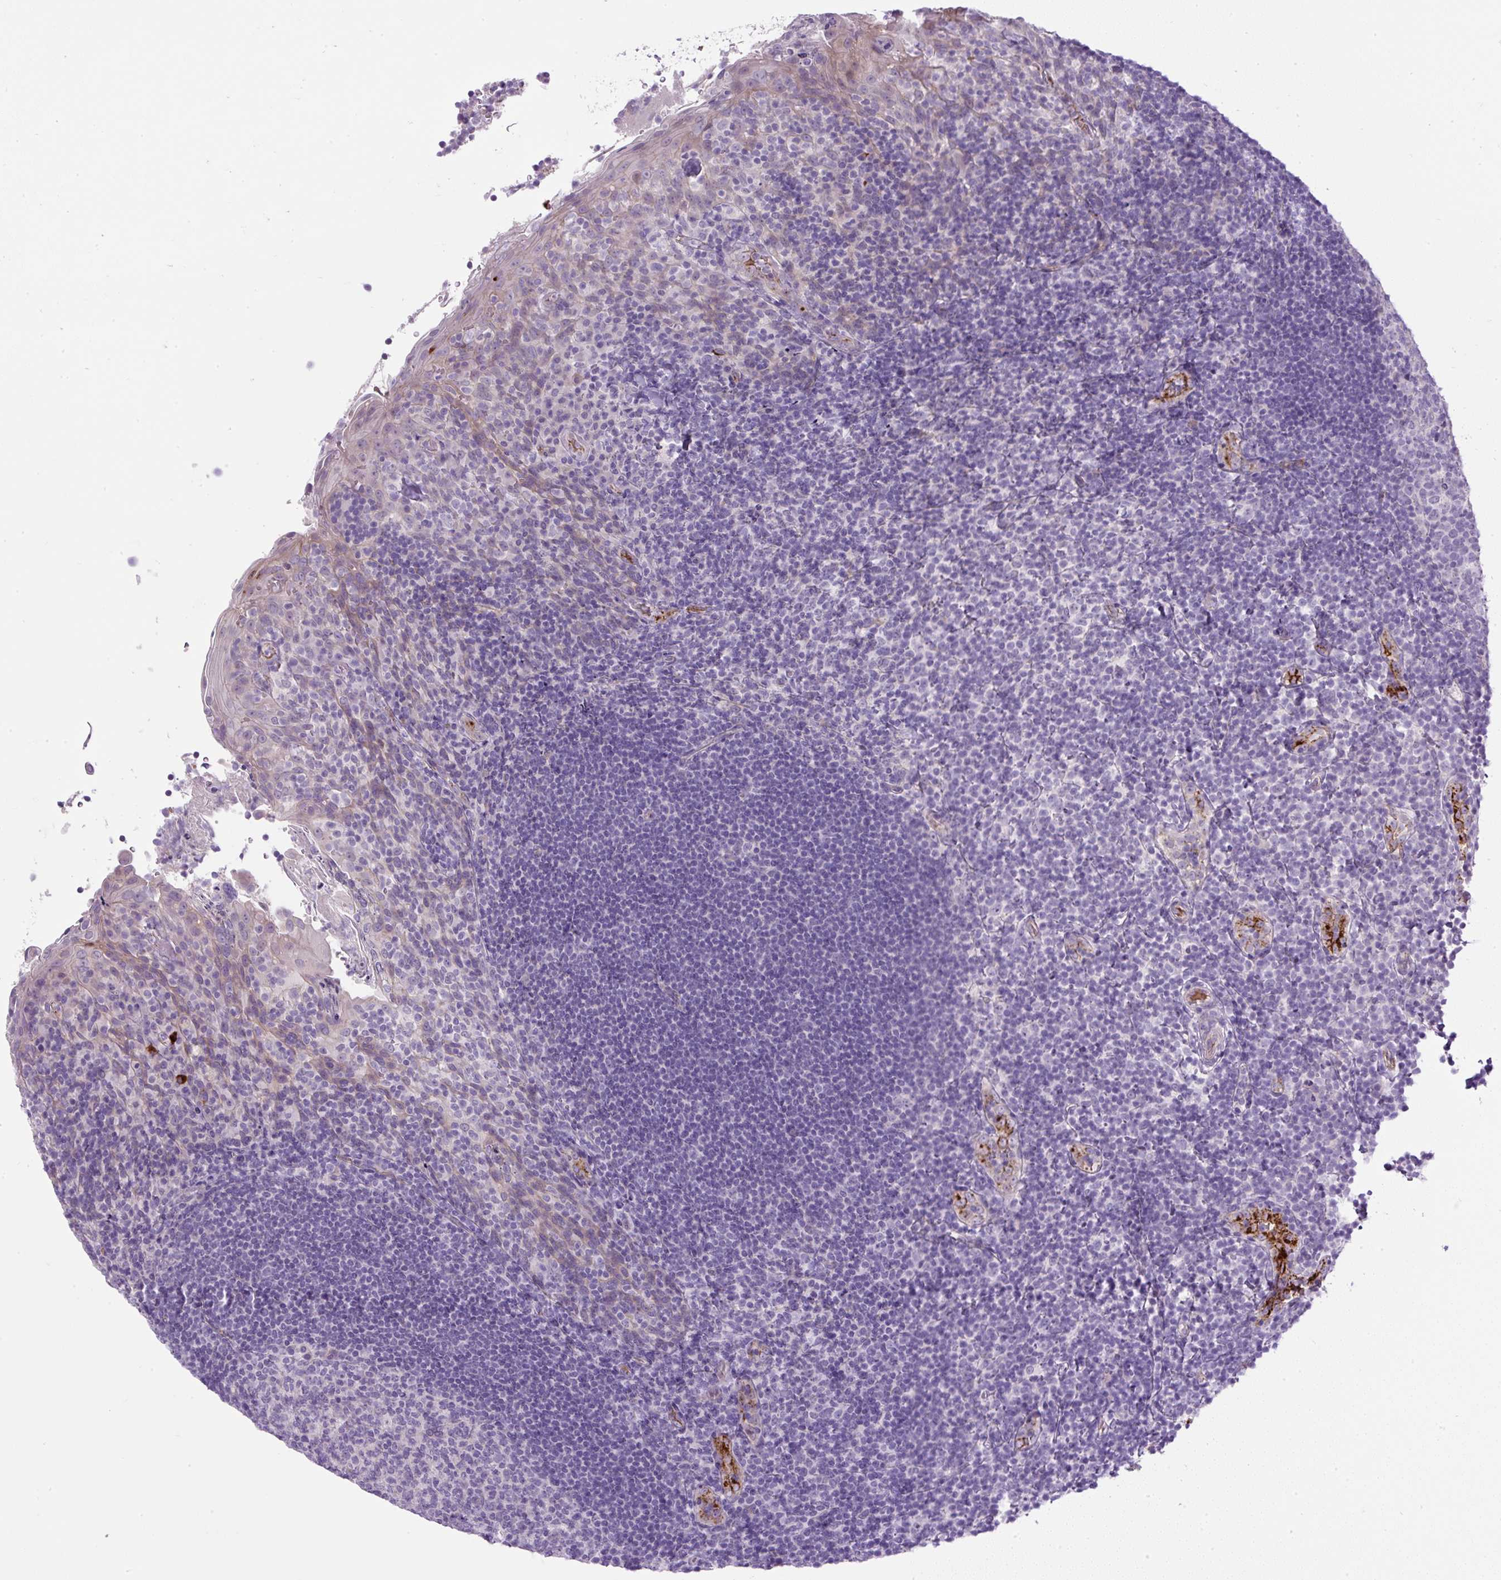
{"staining": {"intensity": "negative", "quantity": "none", "location": "none"}, "tissue": "tonsil", "cell_type": "Germinal center cells", "image_type": "normal", "snomed": [{"axis": "morphology", "description": "Normal tissue, NOS"}, {"axis": "topography", "description": "Tonsil"}], "caption": "This photomicrograph is of normal tonsil stained with immunohistochemistry (IHC) to label a protein in brown with the nuclei are counter-stained blue. There is no positivity in germinal center cells.", "gene": "LEFTY1", "patient": {"sex": "female", "age": 10}}